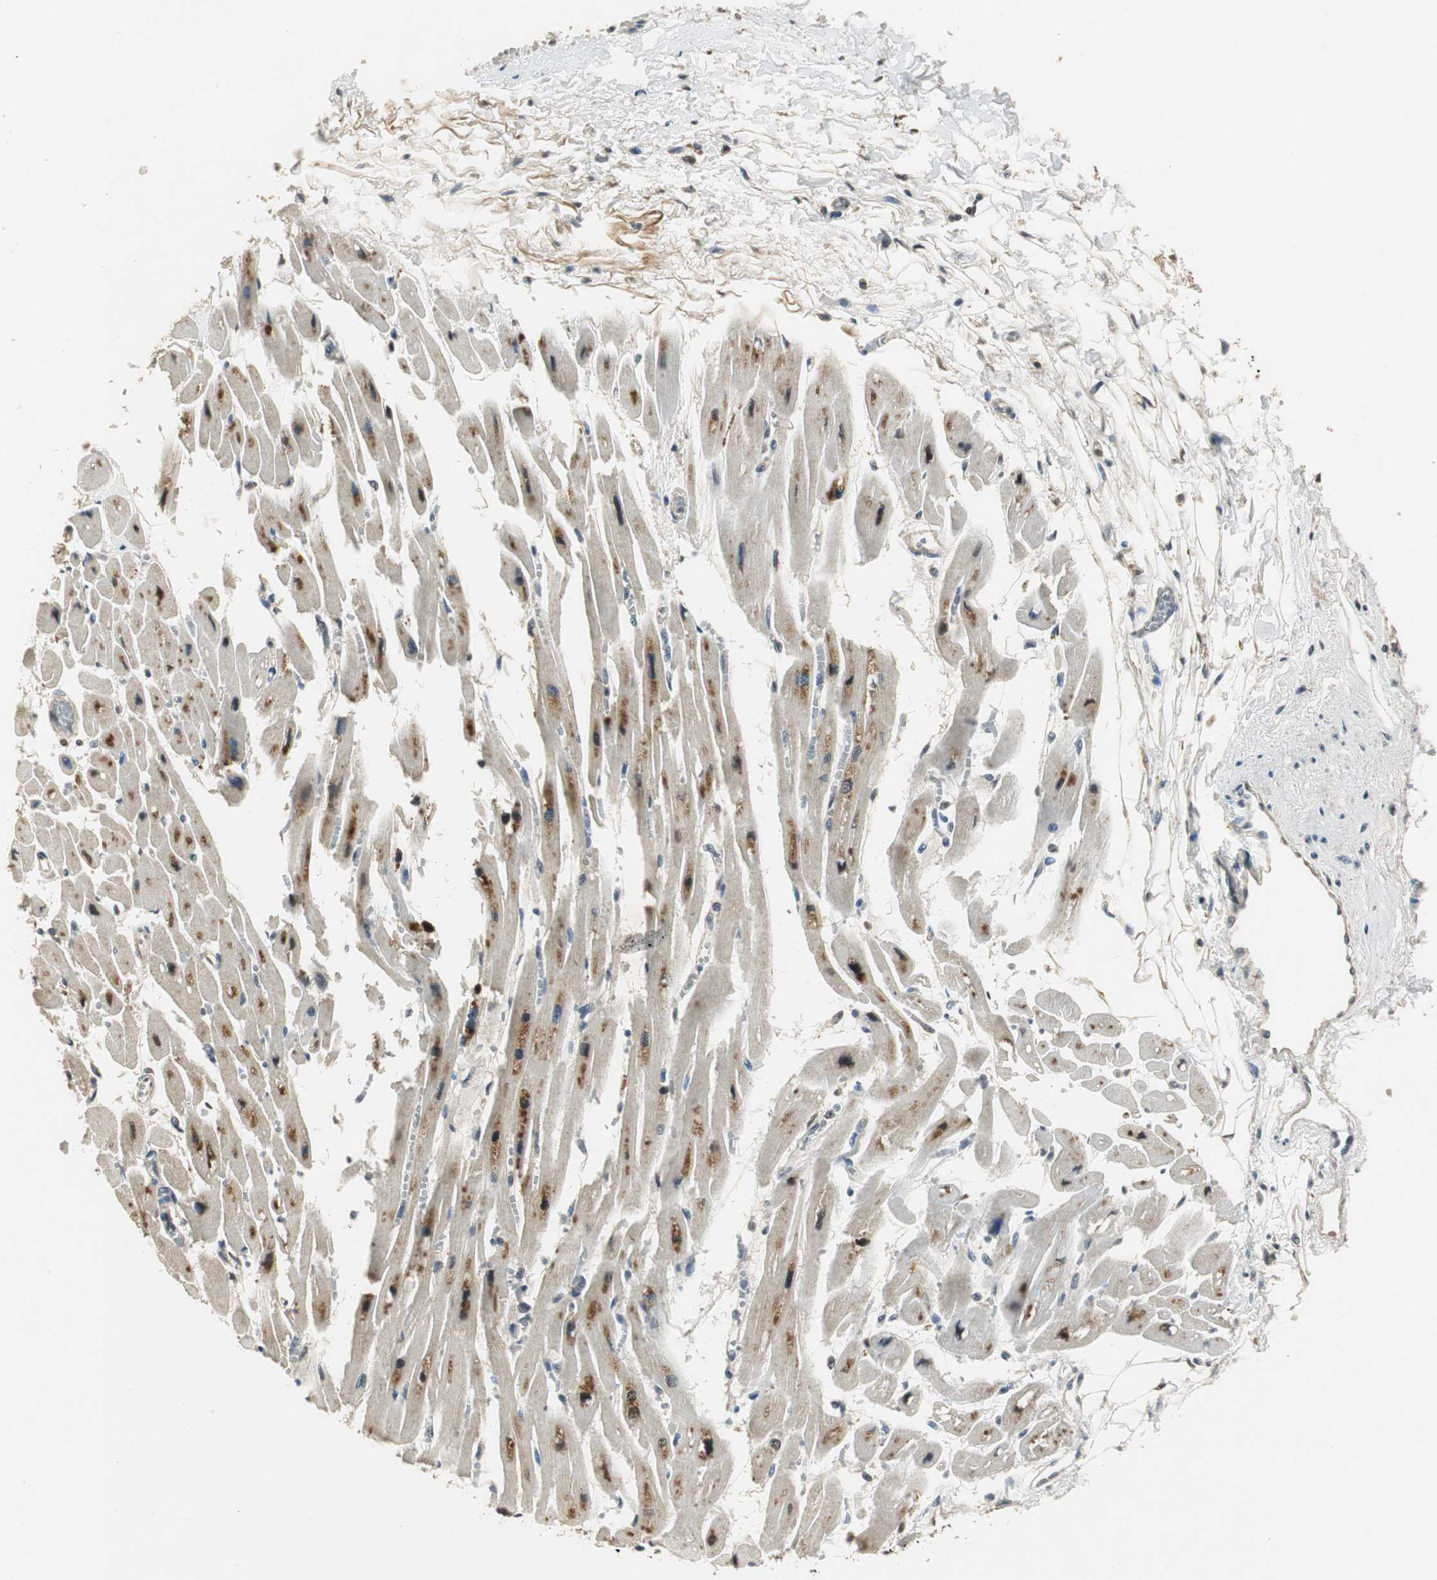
{"staining": {"intensity": "moderate", "quantity": "25%-75%", "location": "cytoplasmic/membranous"}, "tissue": "heart muscle", "cell_type": "Cardiomyocytes", "image_type": "normal", "snomed": [{"axis": "morphology", "description": "Normal tissue, NOS"}, {"axis": "topography", "description": "Heart"}], "caption": "This is a histology image of immunohistochemistry (IHC) staining of unremarkable heart muscle, which shows moderate staining in the cytoplasmic/membranous of cardiomyocytes.", "gene": "PSMB4", "patient": {"sex": "female", "age": 54}}